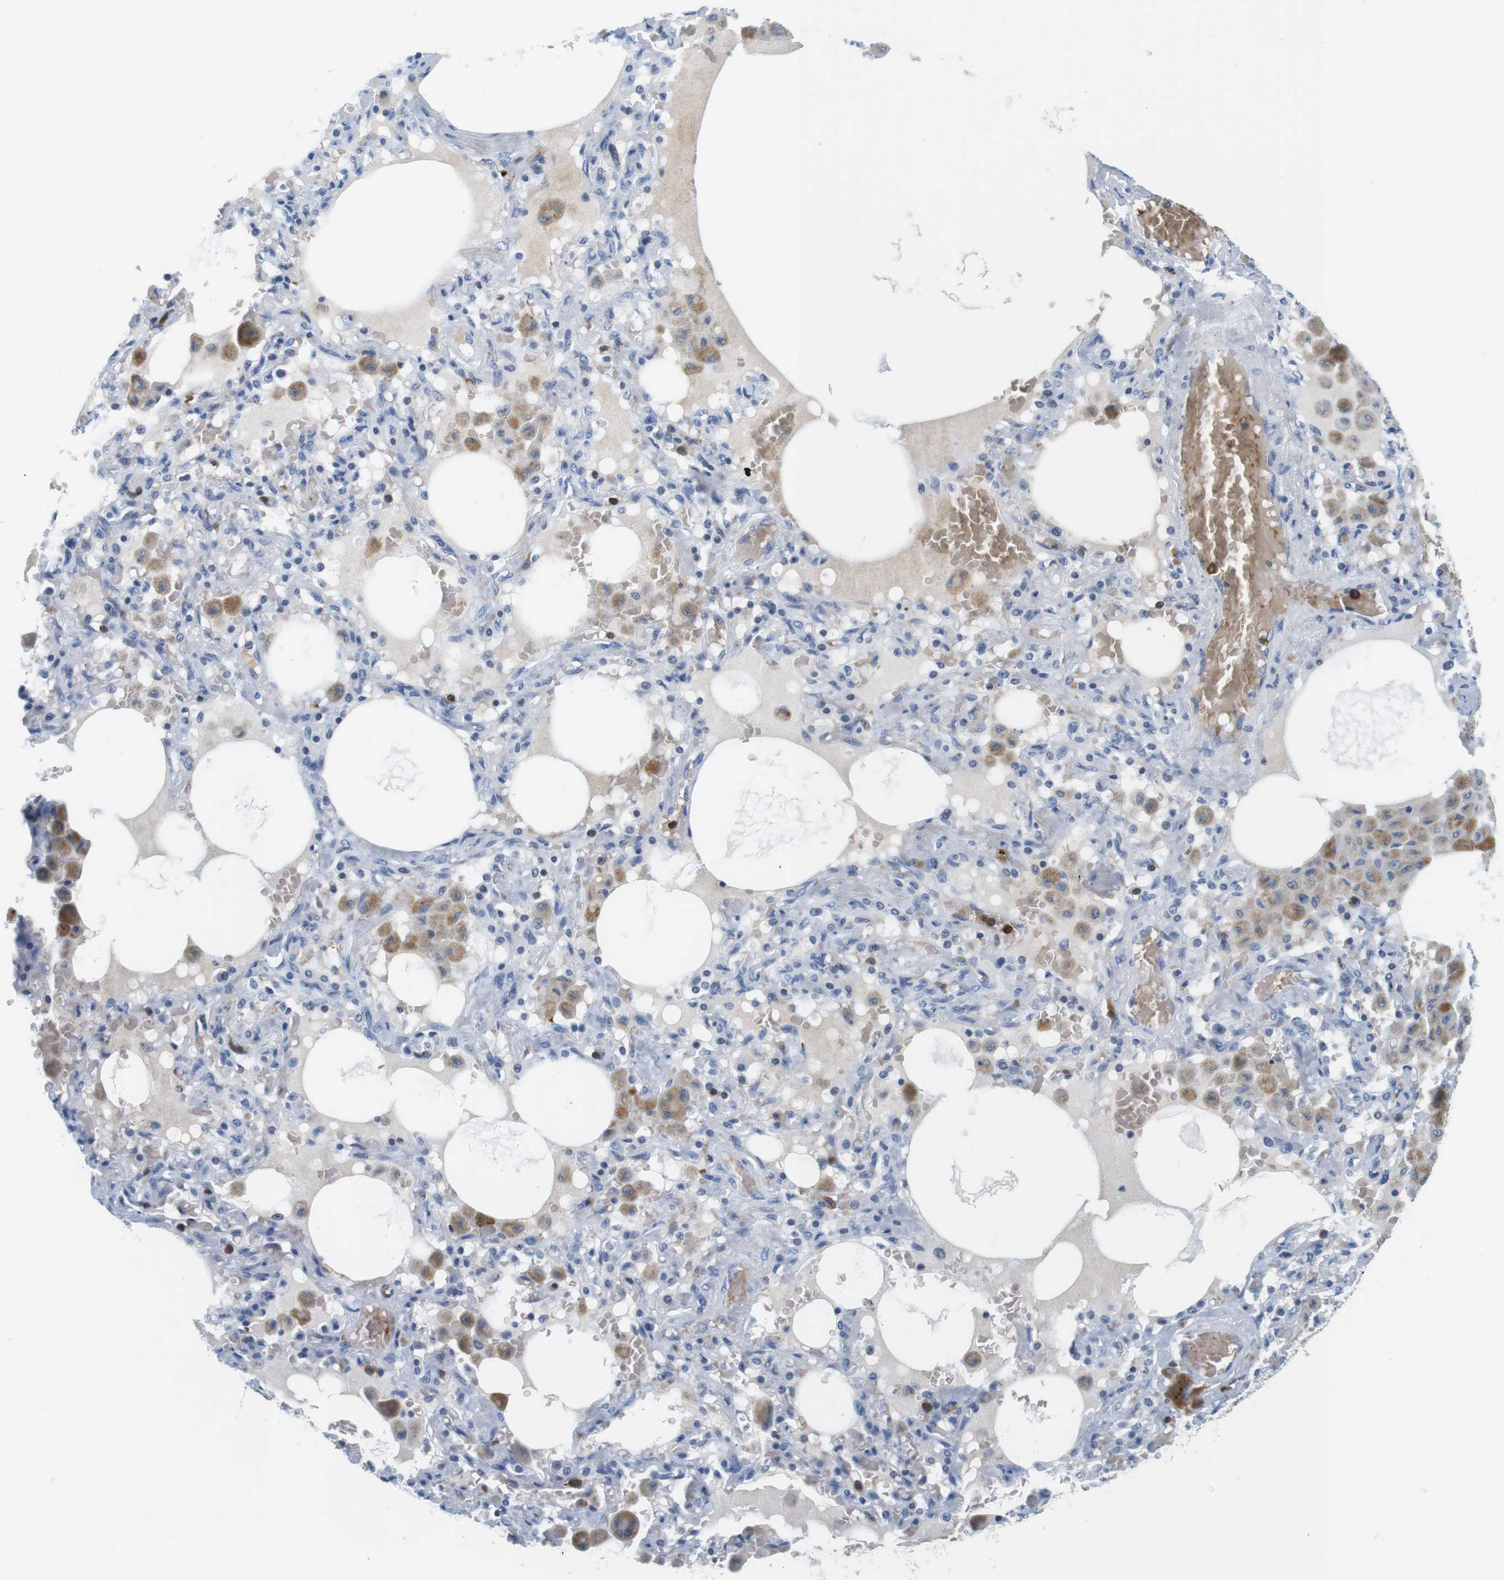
{"staining": {"intensity": "negative", "quantity": "none", "location": "none"}, "tissue": "lung cancer", "cell_type": "Tumor cells", "image_type": "cancer", "snomed": [{"axis": "morphology", "description": "Squamous cell carcinoma, NOS"}, {"axis": "topography", "description": "Lung"}], "caption": "Tumor cells are negative for brown protein staining in lung squamous cell carcinoma.", "gene": "TFAP2C", "patient": {"sex": "female", "age": 47}}